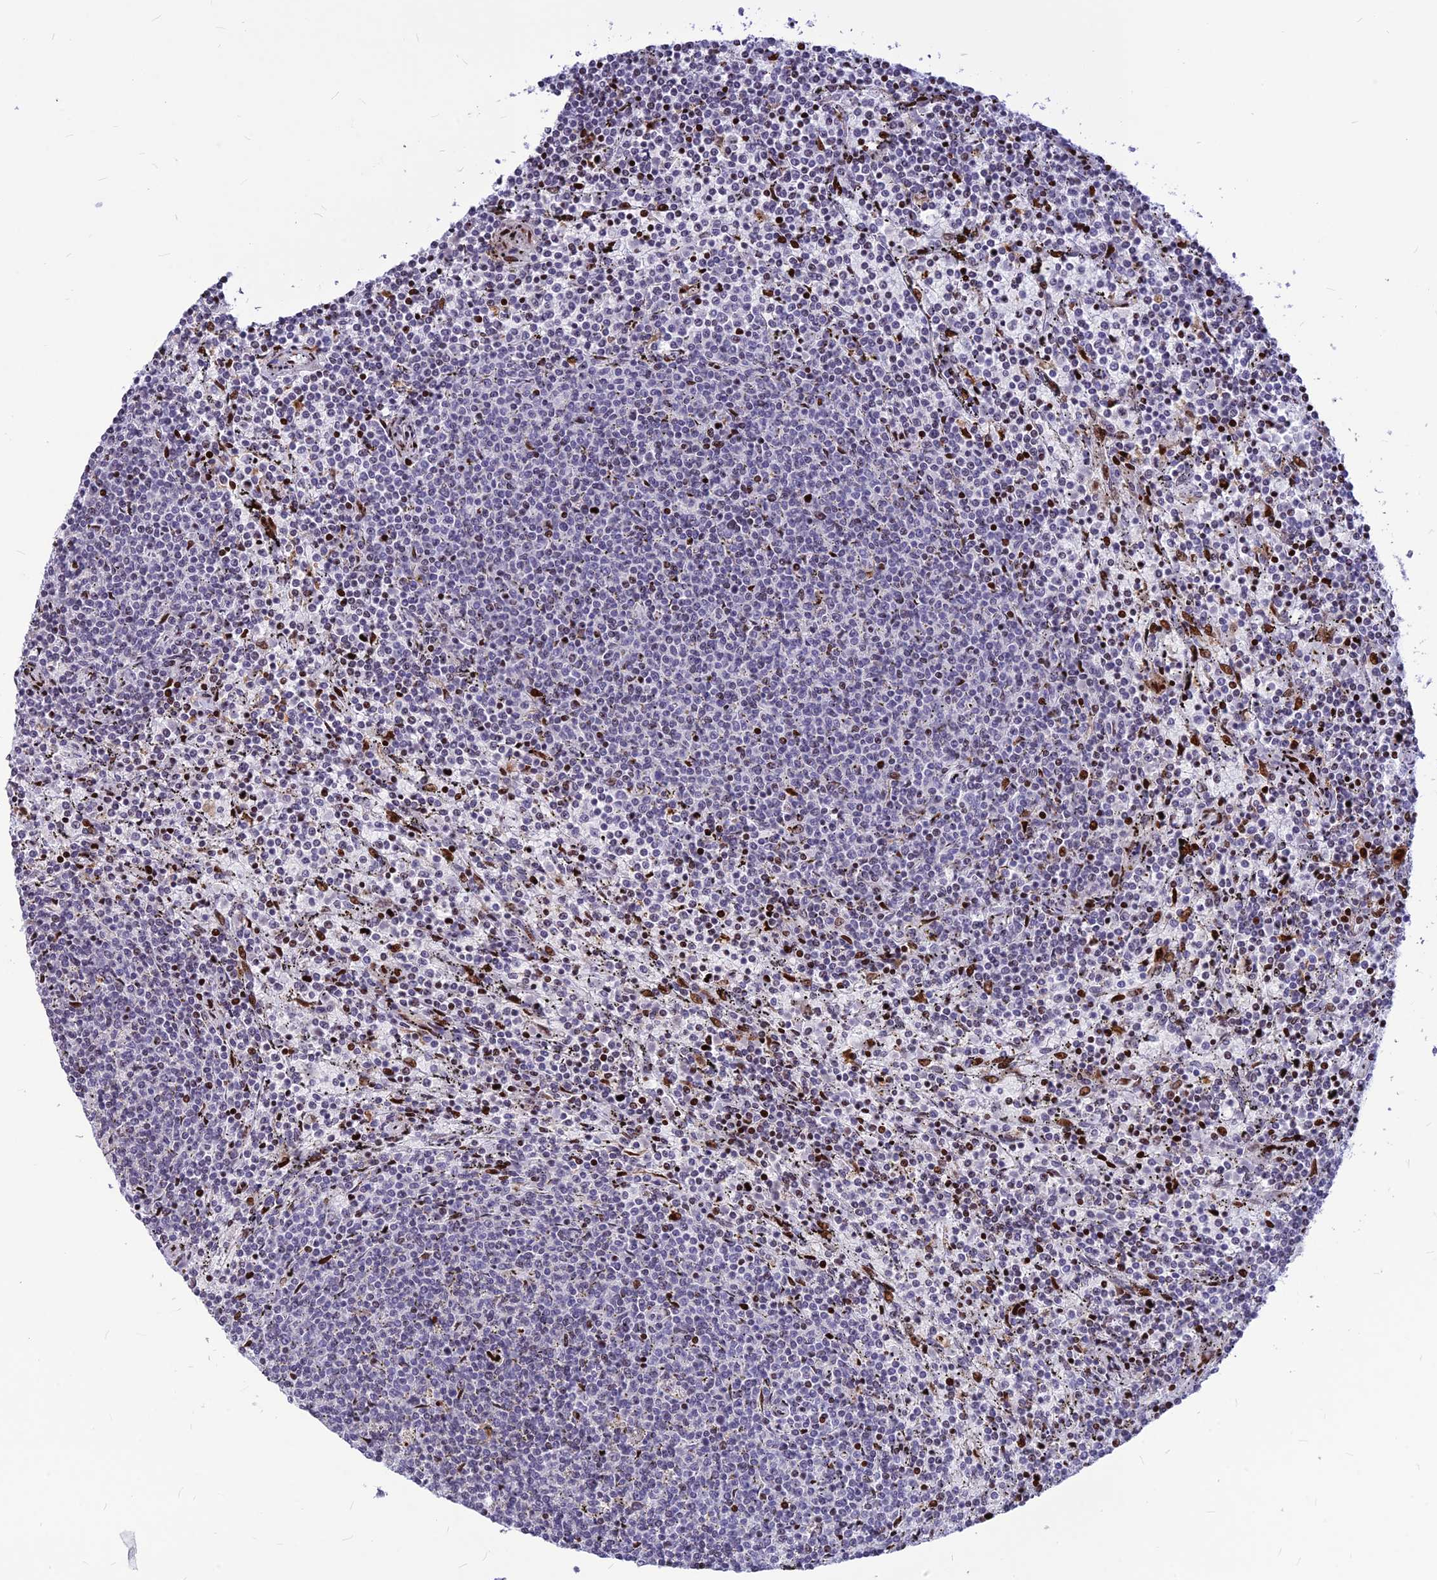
{"staining": {"intensity": "negative", "quantity": "none", "location": "none"}, "tissue": "lymphoma", "cell_type": "Tumor cells", "image_type": "cancer", "snomed": [{"axis": "morphology", "description": "Malignant lymphoma, non-Hodgkin's type, Low grade"}, {"axis": "topography", "description": "Spleen"}], "caption": "Immunohistochemistry histopathology image of lymphoma stained for a protein (brown), which demonstrates no expression in tumor cells.", "gene": "PRPS1", "patient": {"sex": "female", "age": 50}}